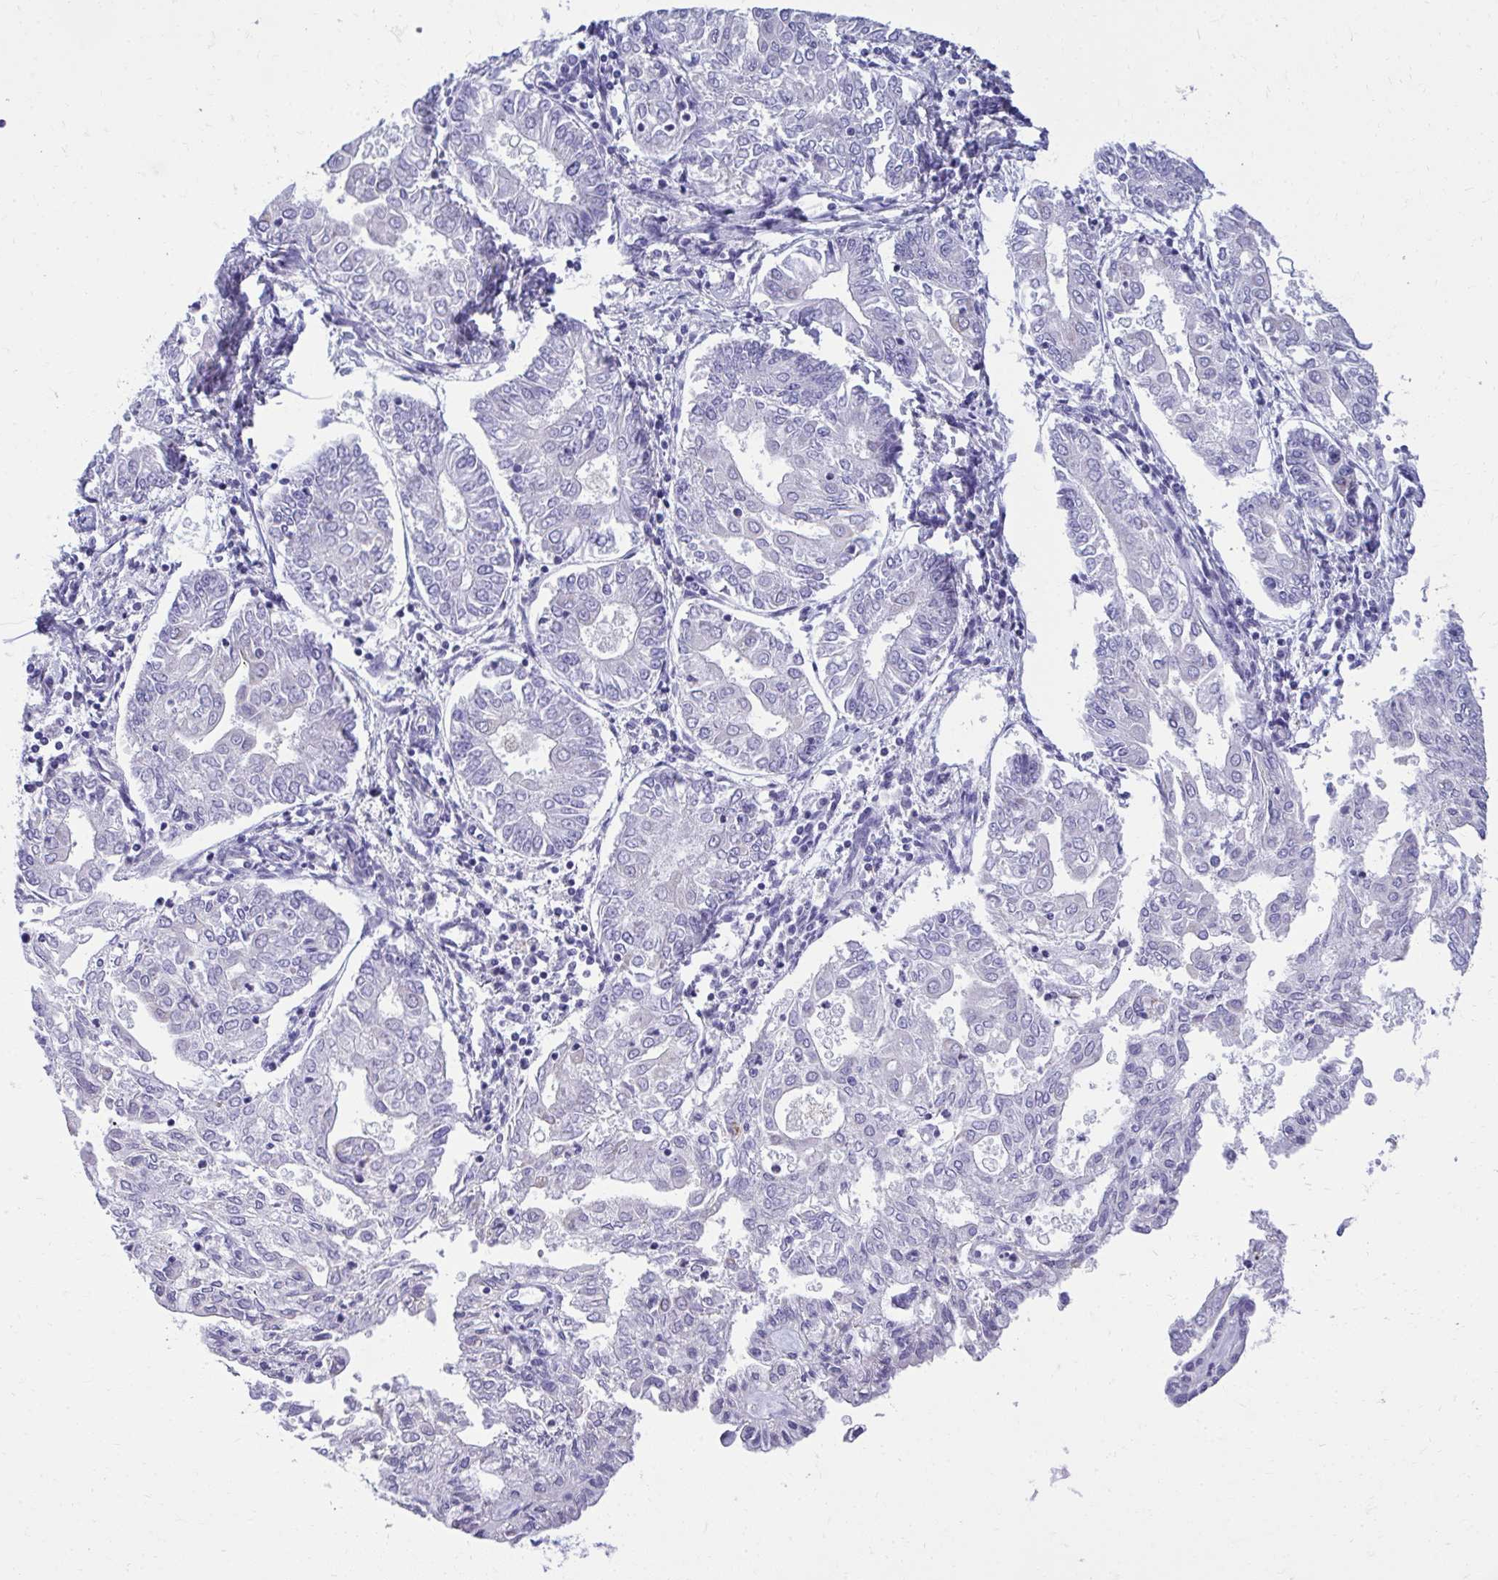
{"staining": {"intensity": "negative", "quantity": "none", "location": "none"}, "tissue": "endometrial cancer", "cell_type": "Tumor cells", "image_type": "cancer", "snomed": [{"axis": "morphology", "description": "Adenocarcinoma, NOS"}, {"axis": "topography", "description": "Endometrium"}], "caption": "Tumor cells are negative for brown protein staining in endometrial cancer.", "gene": "AIG1", "patient": {"sex": "female", "age": 68}}